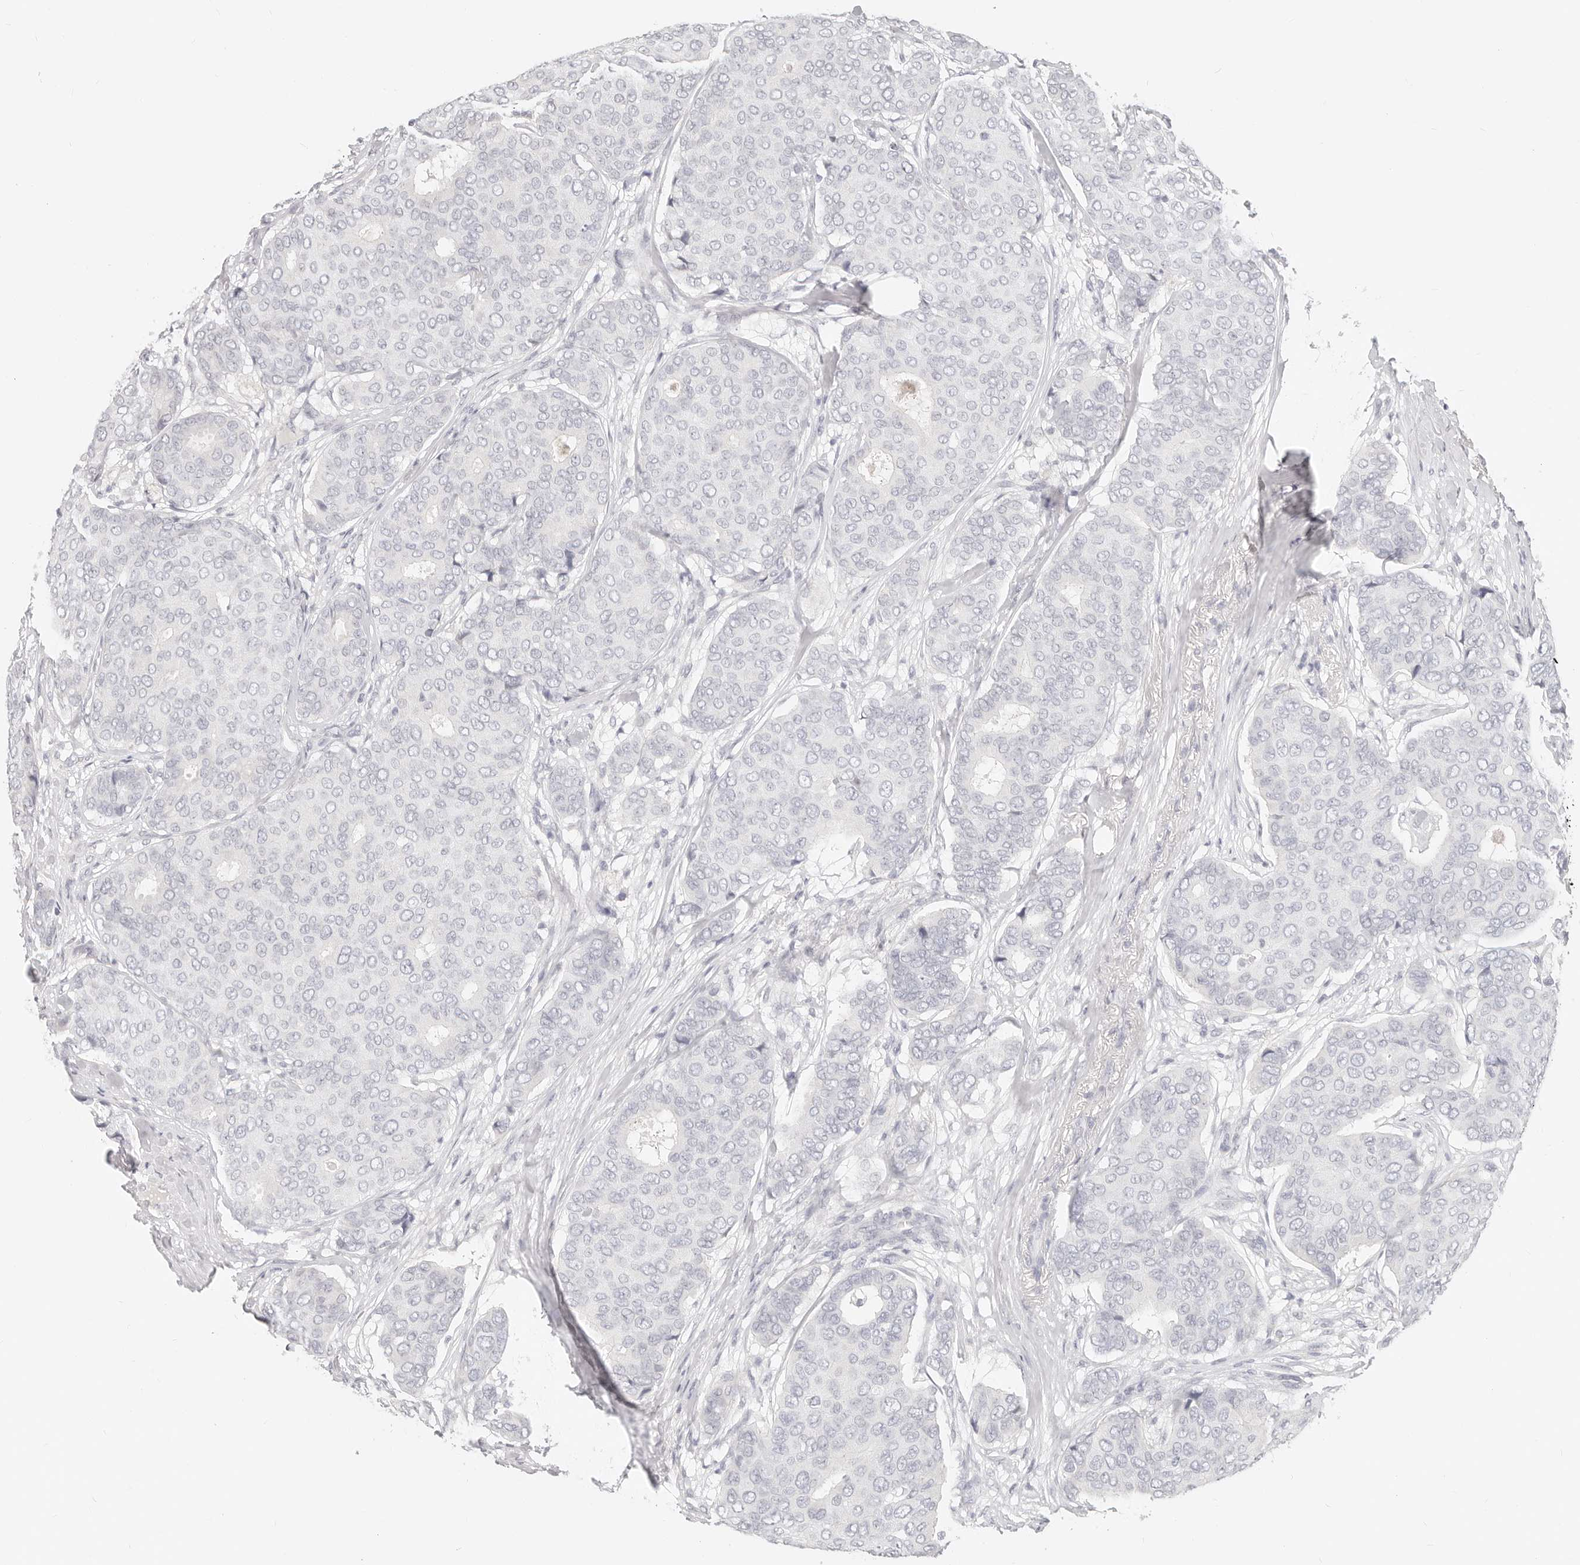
{"staining": {"intensity": "negative", "quantity": "none", "location": "none"}, "tissue": "breast cancer", "cell_type": "Tumor cells", "image_type": "cancer", "snomed": [{"axis": "morphology", "description": "Duct carcinoma"}, {"axis": "topography", "description": "Breast"}], "caption": "Human breast cancer (infiltrating ductal carcinoma) stained for a protein using immunohistochemistry shows no expression in tumor cells.", "gene": "ASCL1", "patient": {"sex": "female", "age": 75}}